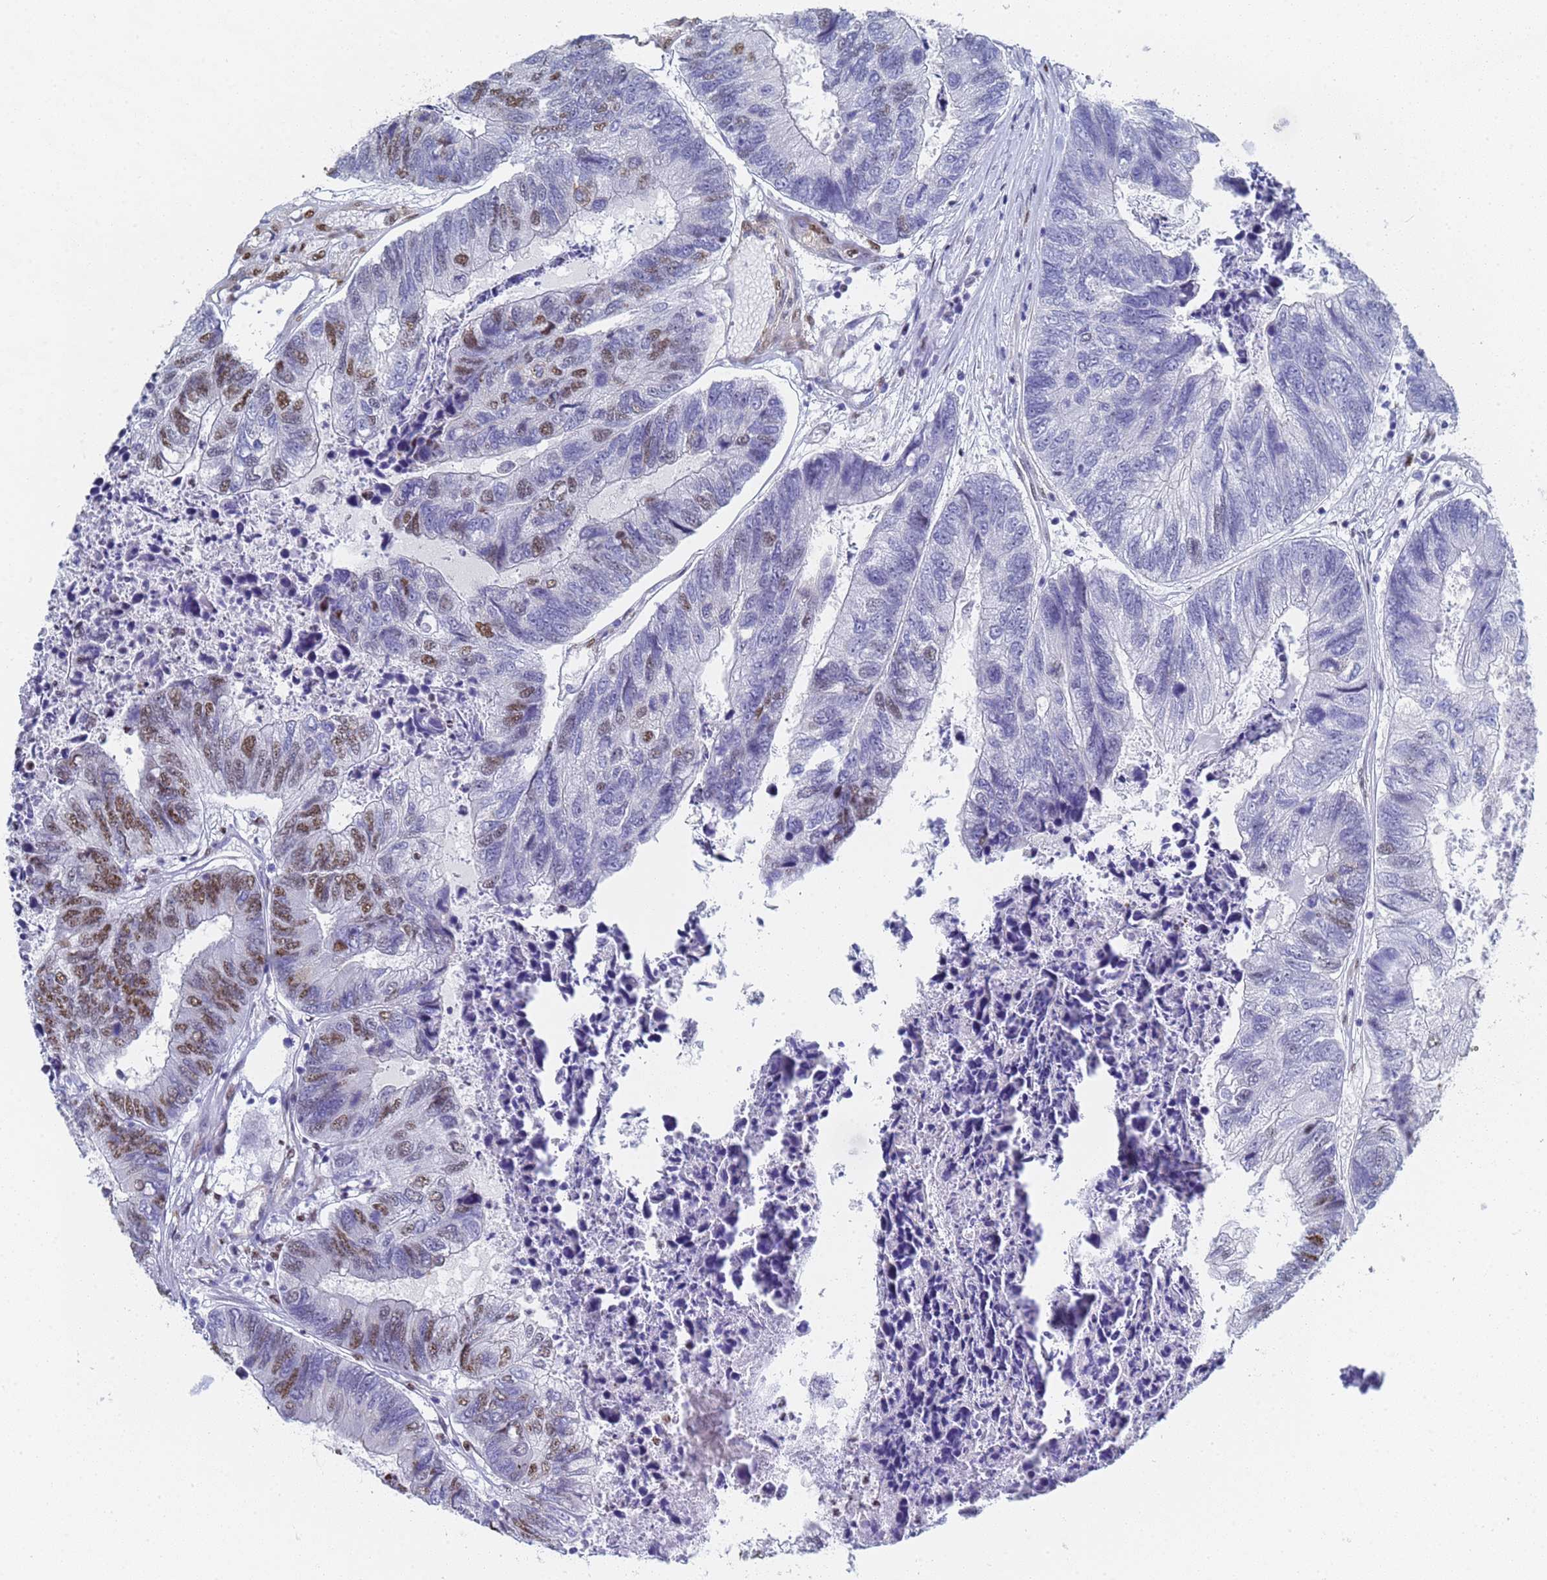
{"staining": {"intensity": "moderate", "quantity": "25%-75%", "location": "nuclear"}, "tissue": "colorectal cancer", "cell_type": "Tumor cells", "image_type": "cancer", "snomed": [{"axis": "morphology", "description": "Adenocarcinoma, NOS"}, {"axis": "topography", "description": "Colon"}], "caption": "Human adenocarcinoma (colorectal) stained with a protein marker displays moderate staining in tumor cells.", "gene": "PRRT4", "patient": {"sex": "female", "age": 67}}